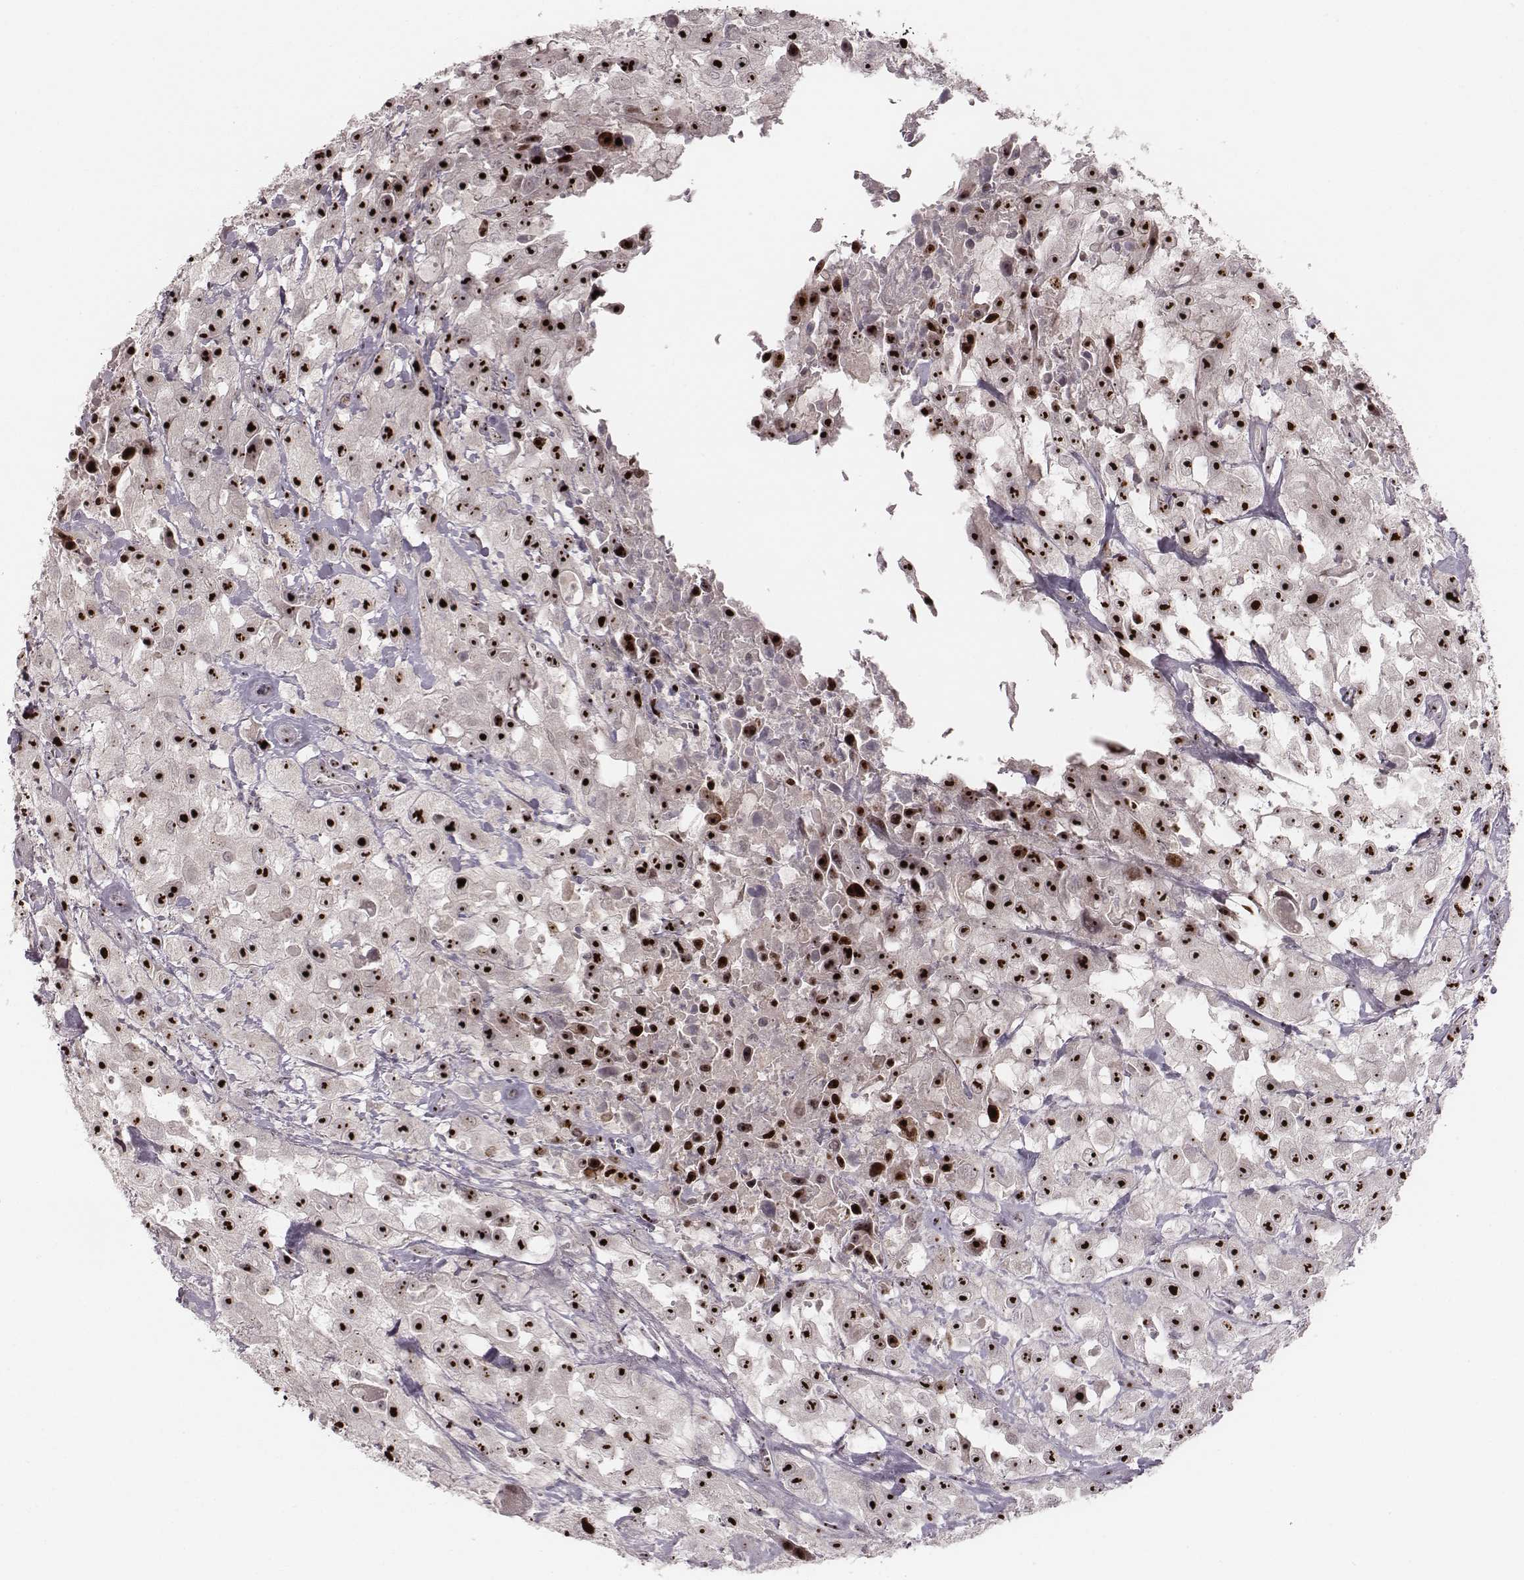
{"staining": {"intensity": "strong", "quantity": "25%-75%", "location": "nuclear"}, "tissue": "urothelial cancer", "cell_type": "Tumor cells", "image_type": "cancer", "snomed": [{"axis": "morphology", "description": "Urothelial carcinoma, High grade"}, {"axis": "topography", "description": "Urinary bladder"}], "caption": "High-power microscopy captured an immunohistochemistry (IHC) image of urothelial carcinoma (high-grade), revealing strong nuclear staining in about 25%-75% of tumor cells.", "gene": "NOP56", "patient": {"sex": "male", "age": 79}}